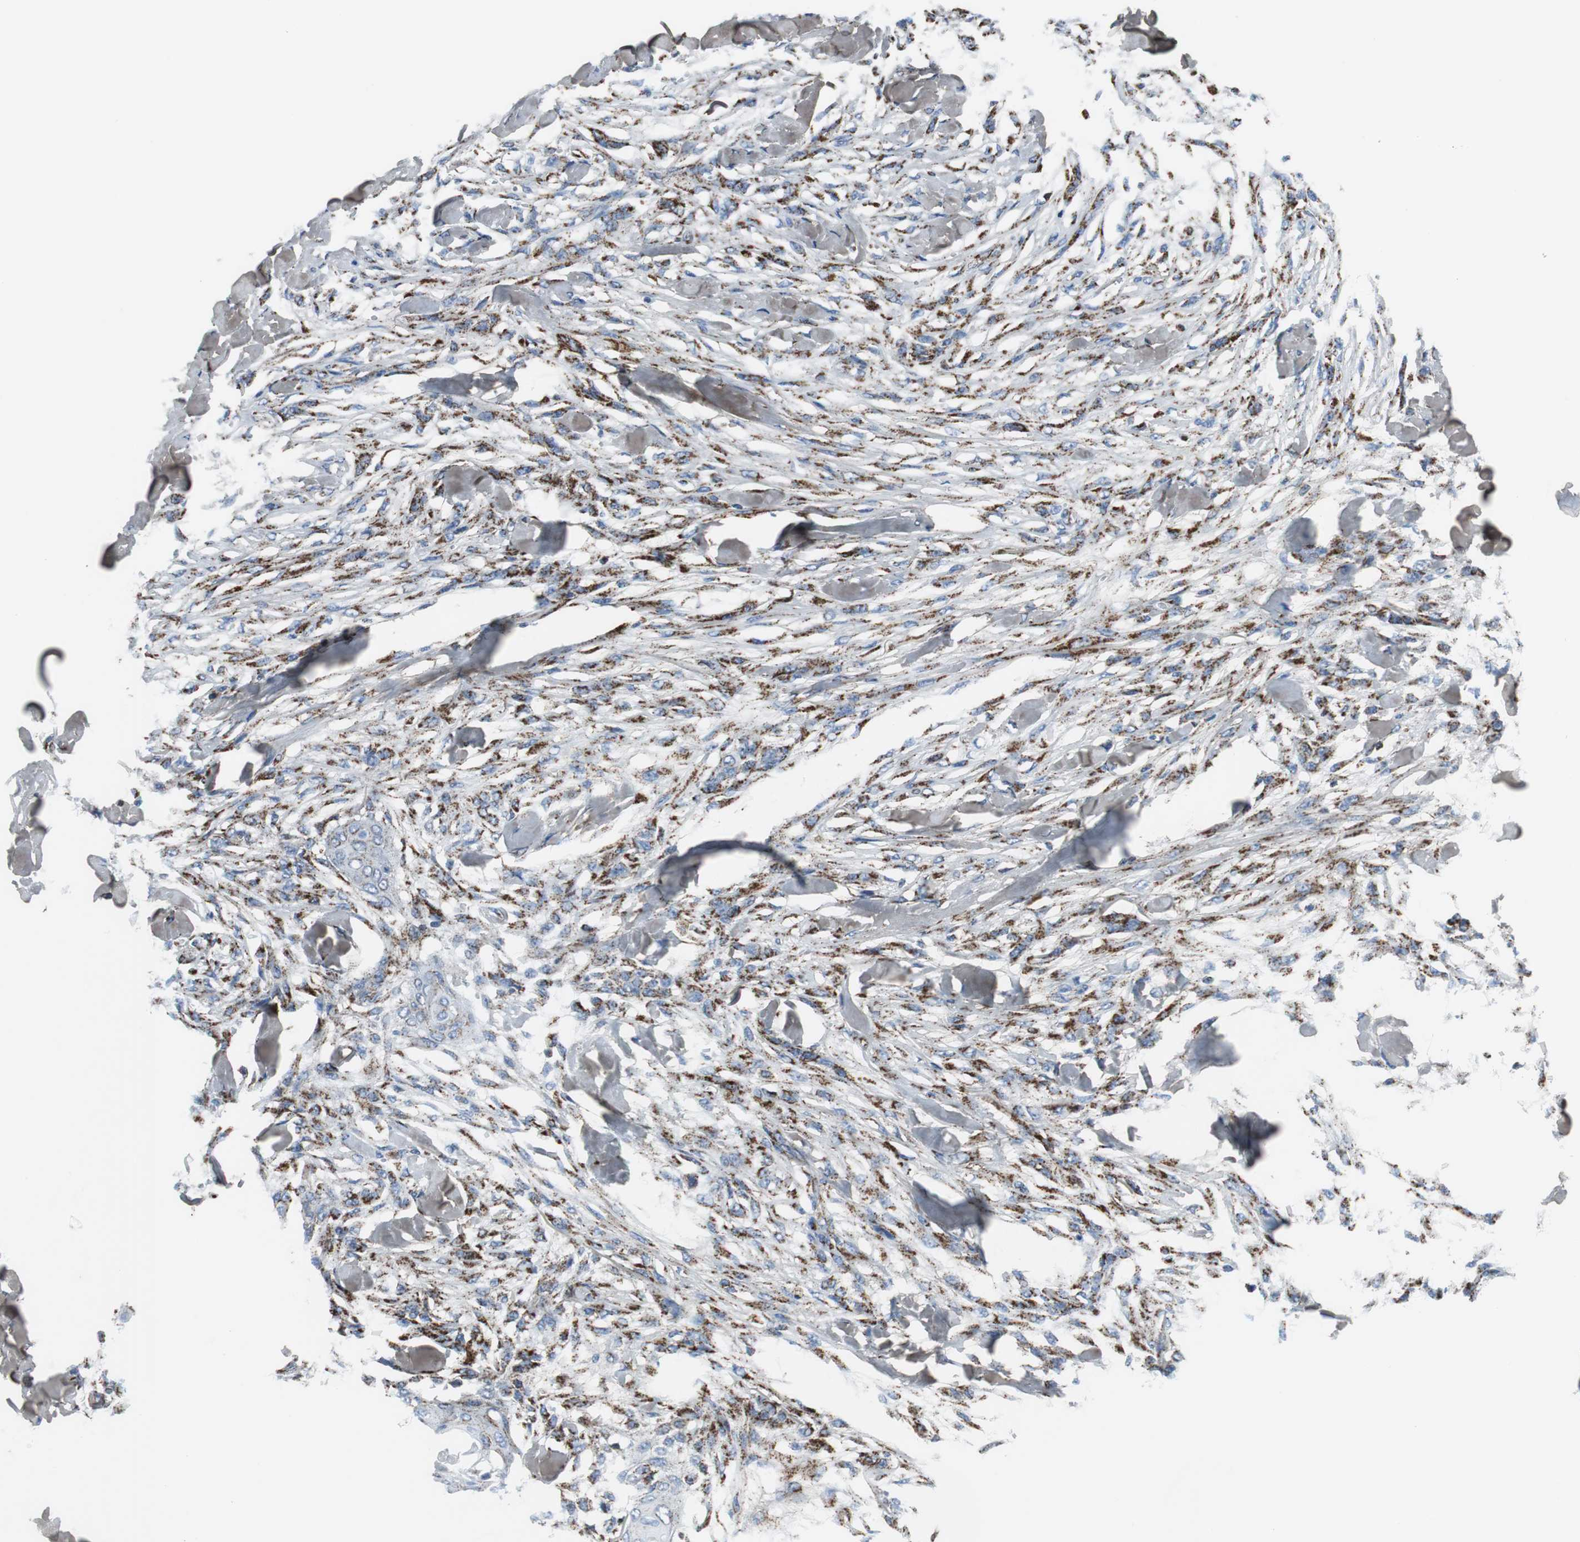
{"staining": {"intensity": "strong", "quantity": "<25%", "location": "cytoplasmic/membranous"}, "tissue": "skin cancer", "cell_type": "Tumor cells", "image_type": "cancer", "snomed": [{"axis": "morphology", "description": "Normal tissue, NOS"}, {"axis": "morphology", "description": "Squamous cell carcinoma, NOS"}, {"axis": "topography", "description": "Skin"}], "caption": "An immunohistochemistry histopathology image of tumor tissue is shown. Protein staining in brown shows strong cytoplasmic/membranous positivity in squamous cell carcinoma (skin) within tumor cells. The protein of interest is shown in brown color, while the nuclei are stained blue.", "gene": "C1QTNF7", "patient": {"sex": "female", "age": 59}}